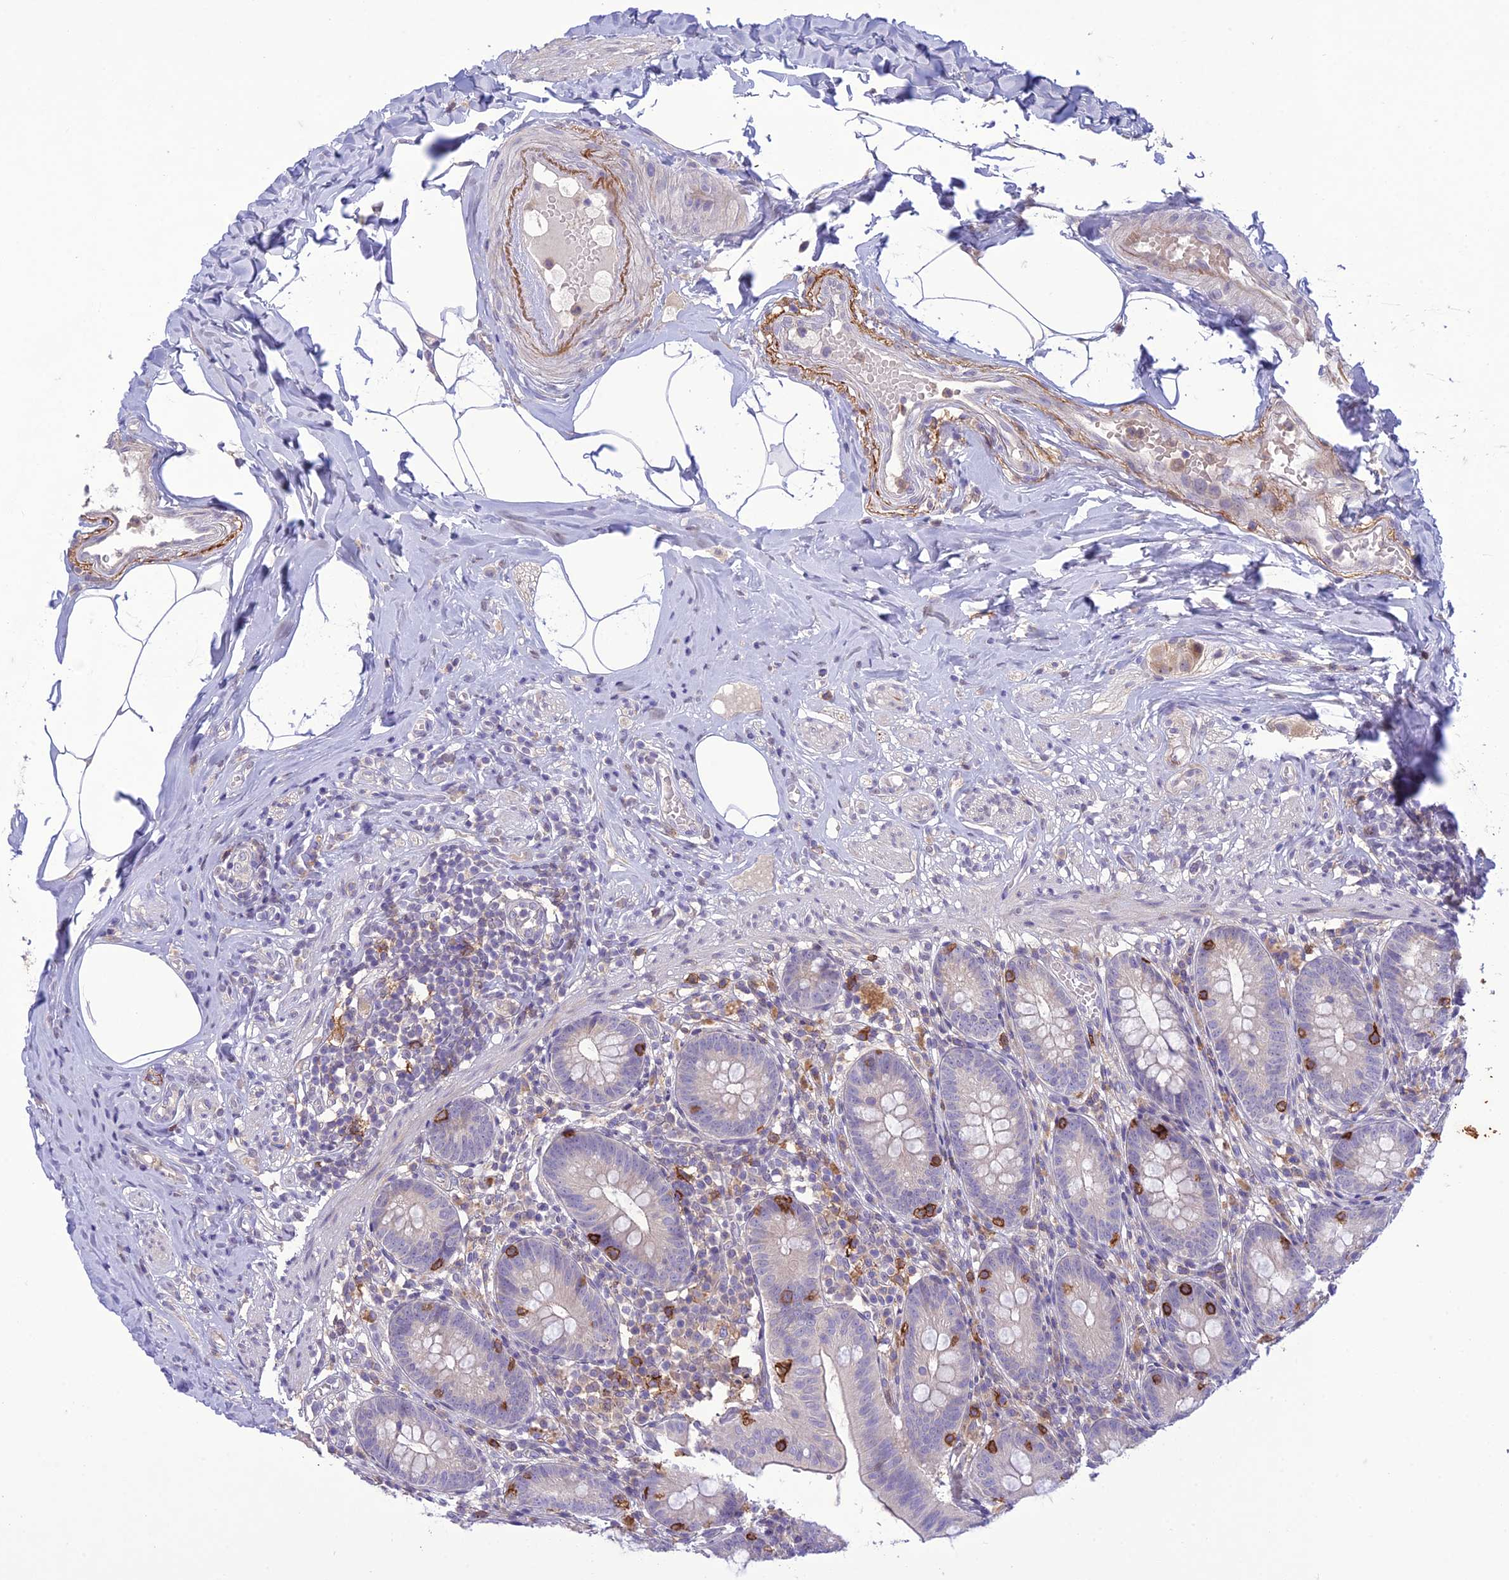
{"staining": {"intensity": "negative", "quantity": "none", "location": "none"}, "tissue": "appendix", "cell_type": "Glandular cells", "image_type": "normal", "snomed": [{"axis": "morphology", "description": "Normal tissue, NOS"}, {"axis": "topography", "description": "Appendix"}], "caption": "High magnification brightfield microscopy of normal appendix stained with DAB (3,3'-diaminobenzidine) (brown) and counterstained with hematoxylin (blue): glandular cells show no significant expression. Nuclei are stained in blue.", "gene": "ITGAE", "patient": {"sex": "male", "age": 55}}